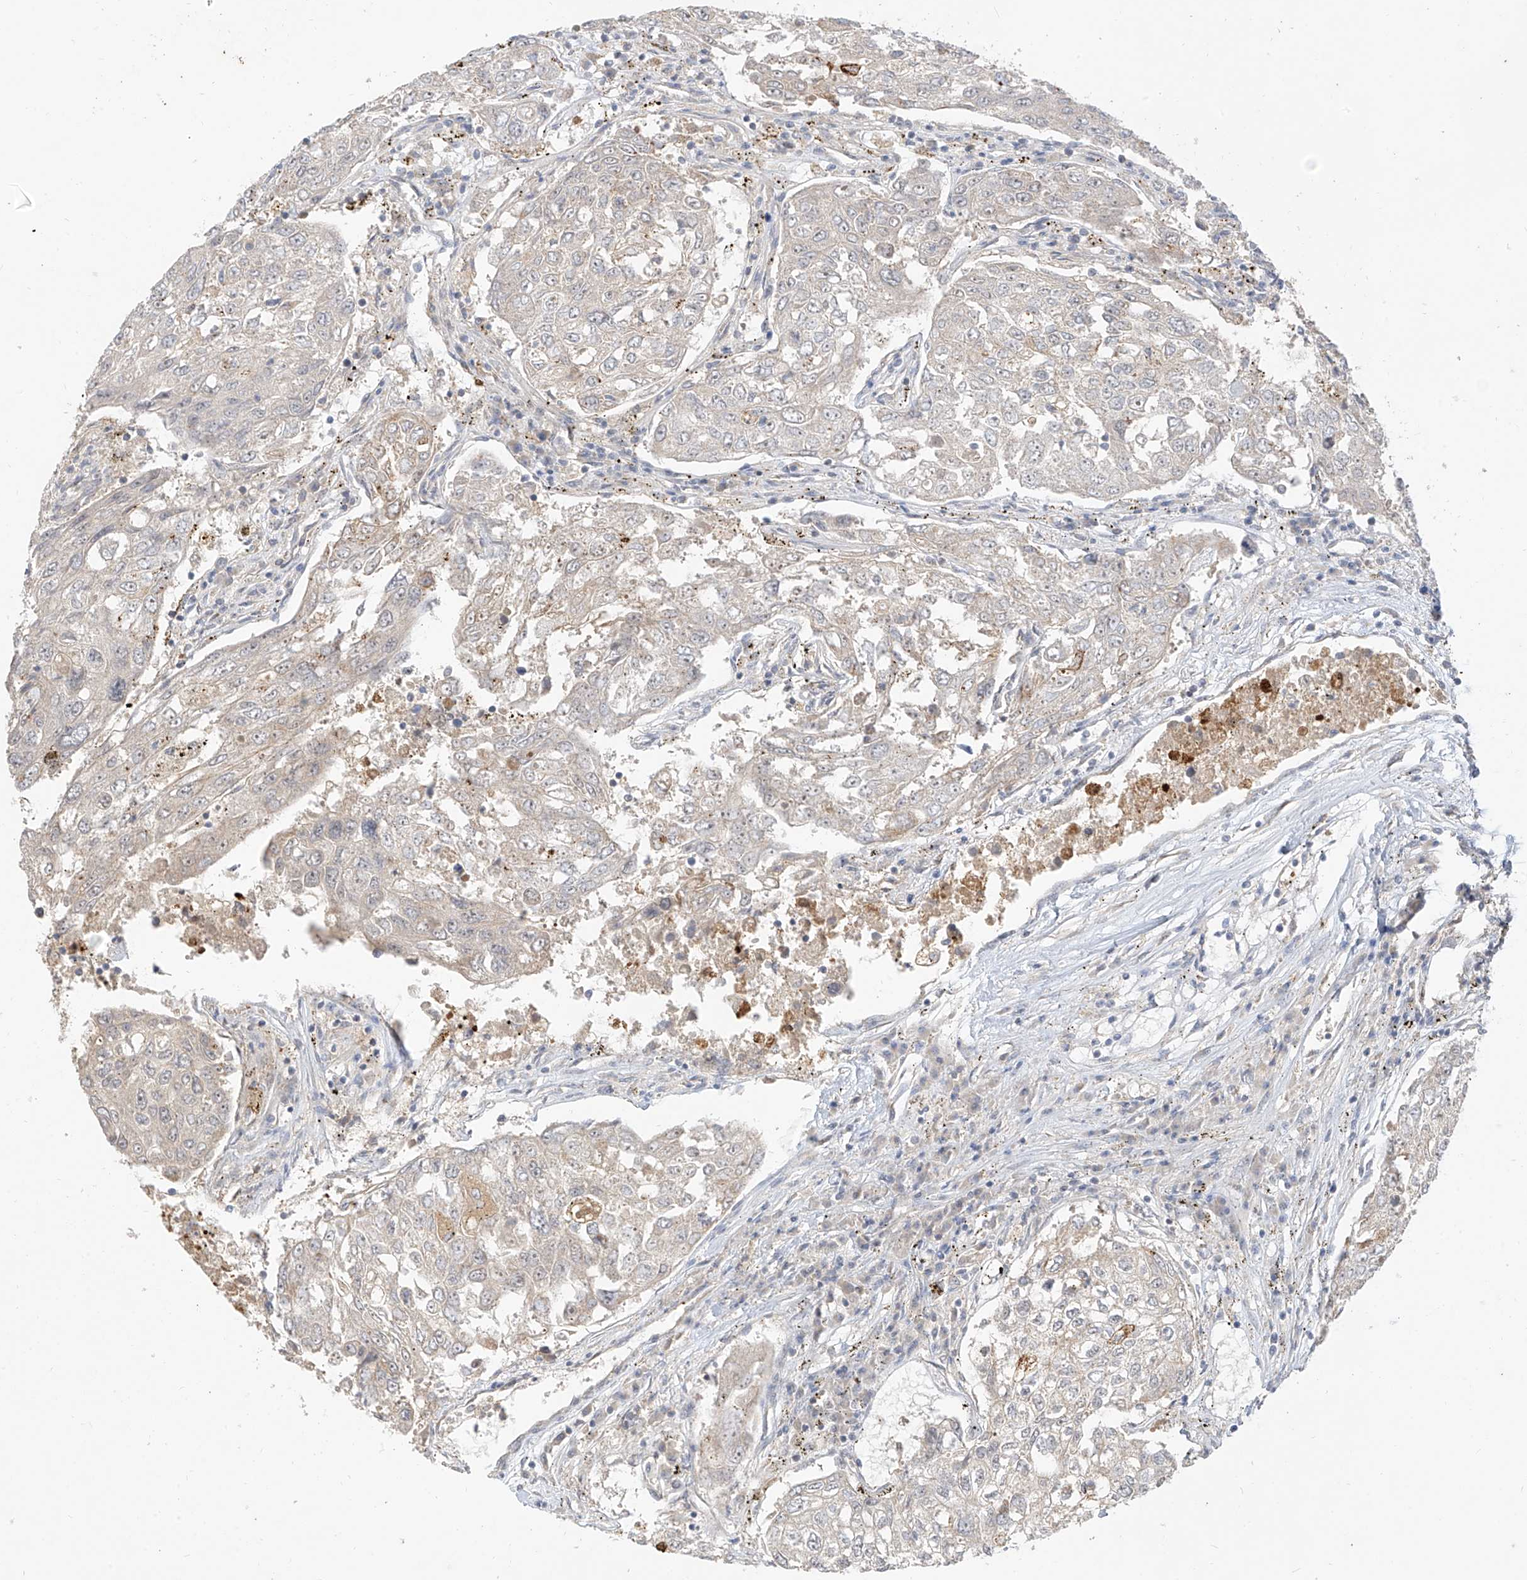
{"staining": {"intensity": "negative", "quantity": "none", "location": "none"}, "tissue": "urothelial cancer", "cell_type": "Tumor cells", "image_type": "cancer", "snomed": [{"axis": "morphology", "description": "Urothelial carcinoma, High grade"}, {"axis": "topography", "description": "Lymph node"}, {"axis": "topography", "description": "Urinary bladder"}], "caption": "Urothelial cancer was stained to show a protein in brown. There is no significant staining in tumor cells.", "gene": "C2orf42", "patient": {"sex": "male", "age": 51}}